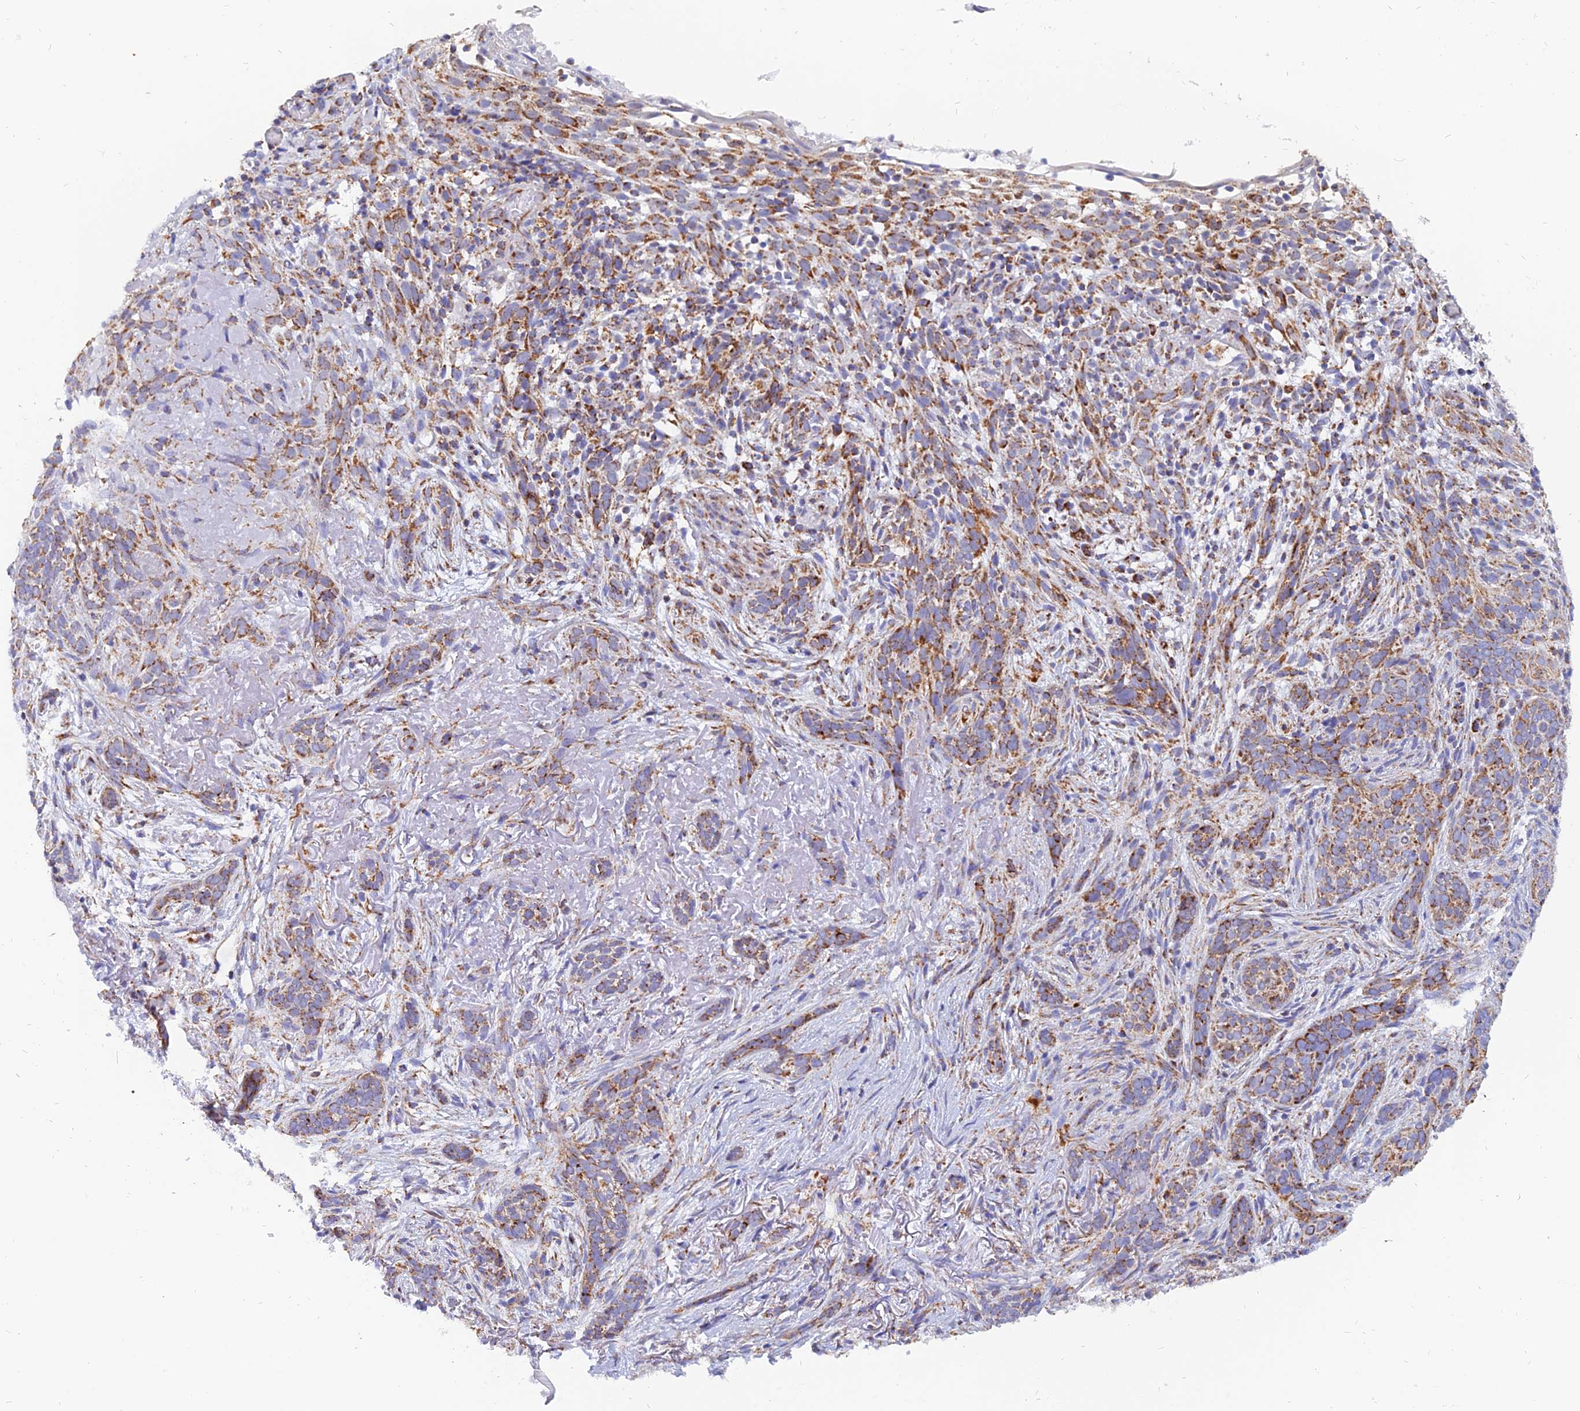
{"staining": {"intensity": "moderate", "quantity": ">75%", "location": "cytoplasmic/membranous"}, "tissue": "skin cancer", "cell_type": "Tumor cells", "image_type": "cancer", "snomed": [{"axis": "morphology", "description": "Basal cell carcinoma"}, {"axis": "topography", "description": "Skin"}], "caption": "Immunohistochemistry (DAB) staining of human skin basal cell carcinoma demonstrates moderate cytoplasmic/membranous protein expression in about >75% of tumor cells.", "gene": "NDUFB6", "patient": {"sex": "male", "age": 71}}